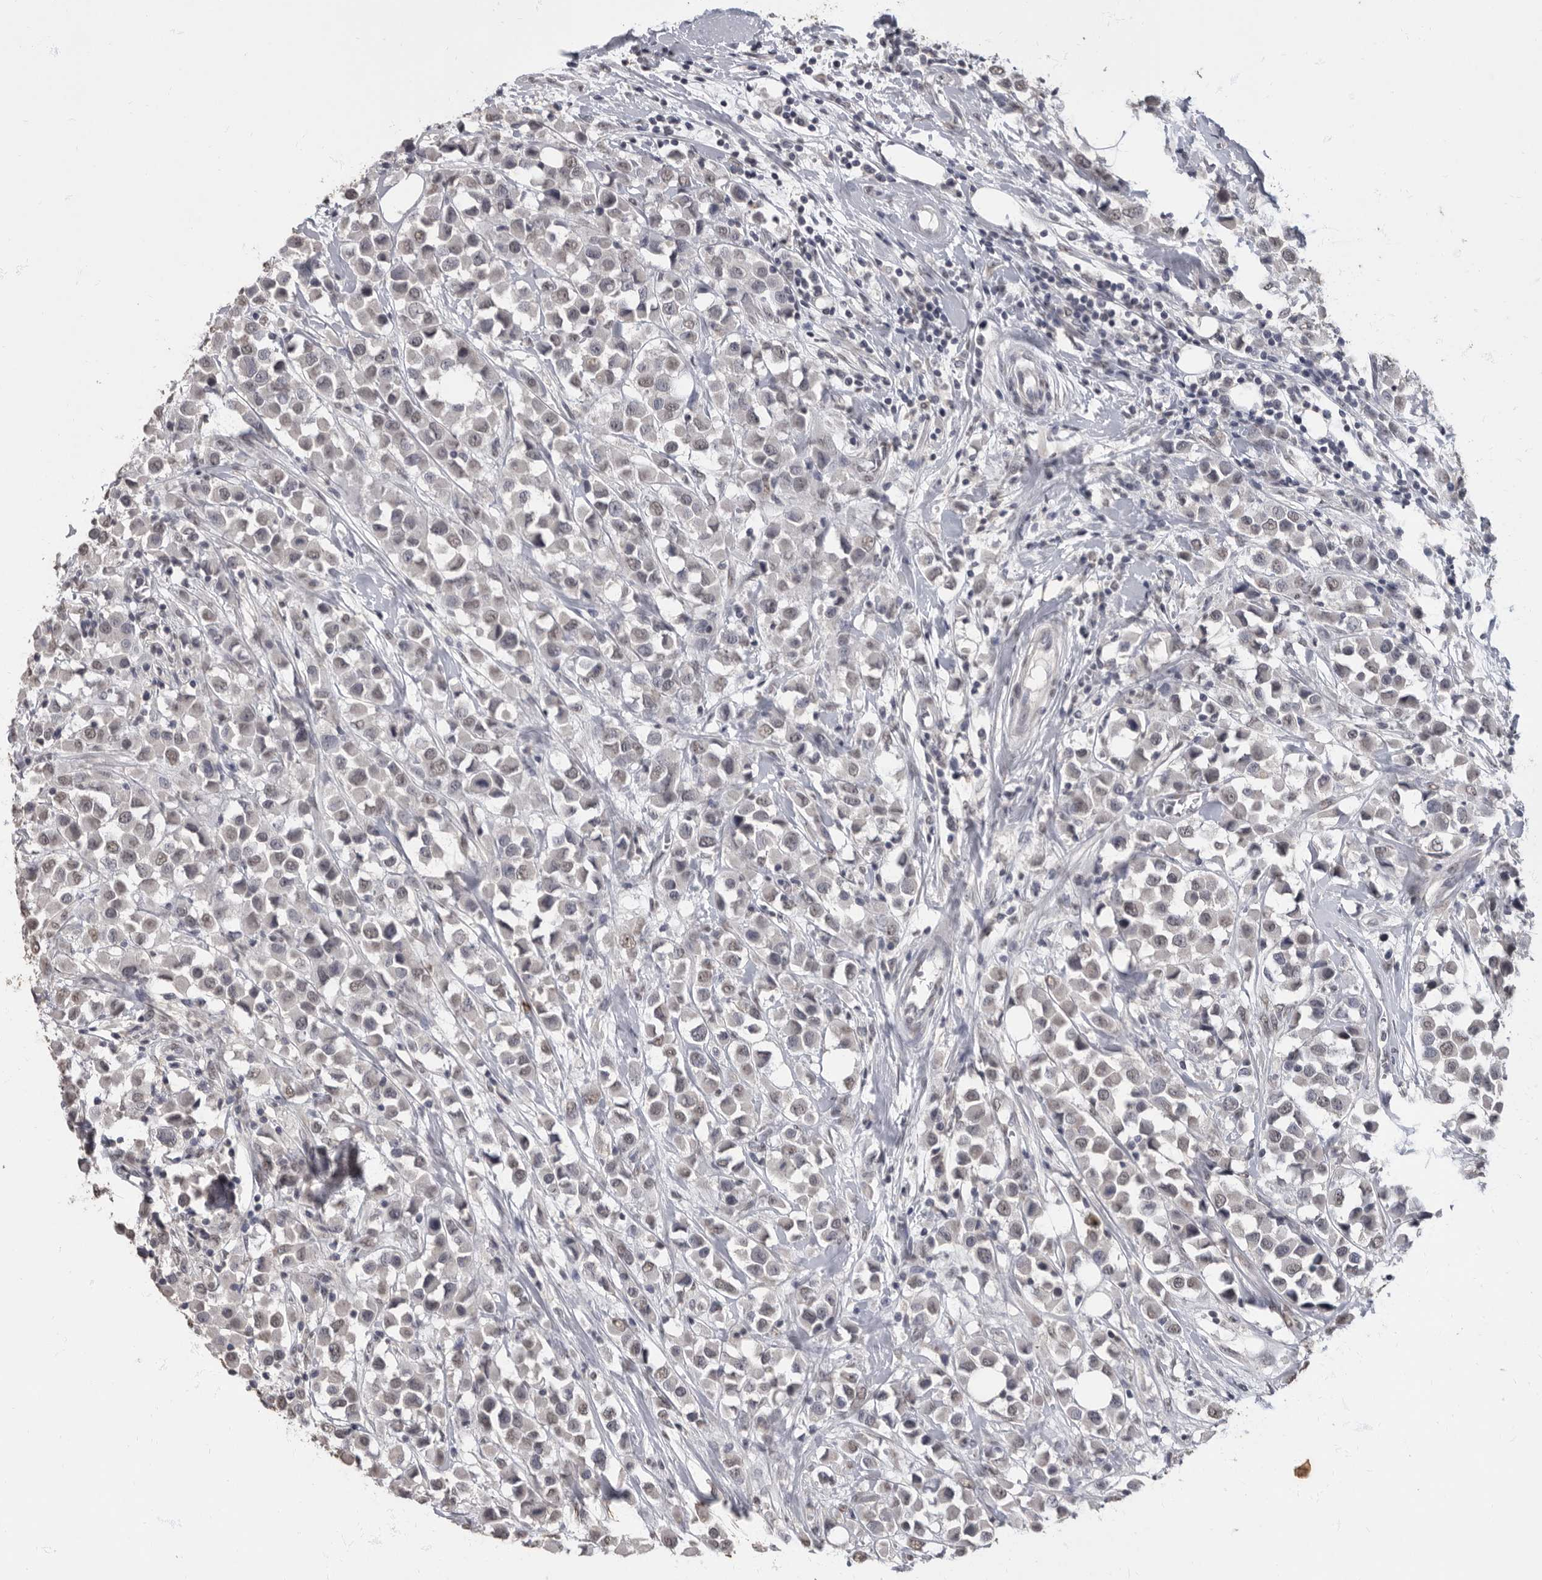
{"staining": {"intensity": "weak", "quantity": "25%-75%", "location": "nuclear"}, "tissue": "breast cancer", "cell_type": "Tumor cells", "image_type": "cancer", "snomed": [{"axis": "morphology", "description": "Duct carcinoma"}, {"axis": "topography", "description": "Breast"}], "caption": "Immunohistochemistry (IHC) staining of breast cancer (invasive ductal carcinoma), which demonstrates low levels of weak nuclear staining in approximately 25%-75% of tumor cells indicating weak nuclear protein staining. The staining was performed using DAB (brown) for protein detection and nuclei were counterstained in hematoxylin (blue).", "gene": "NBL1", "patient": {"sex": "female", "age": 61}}